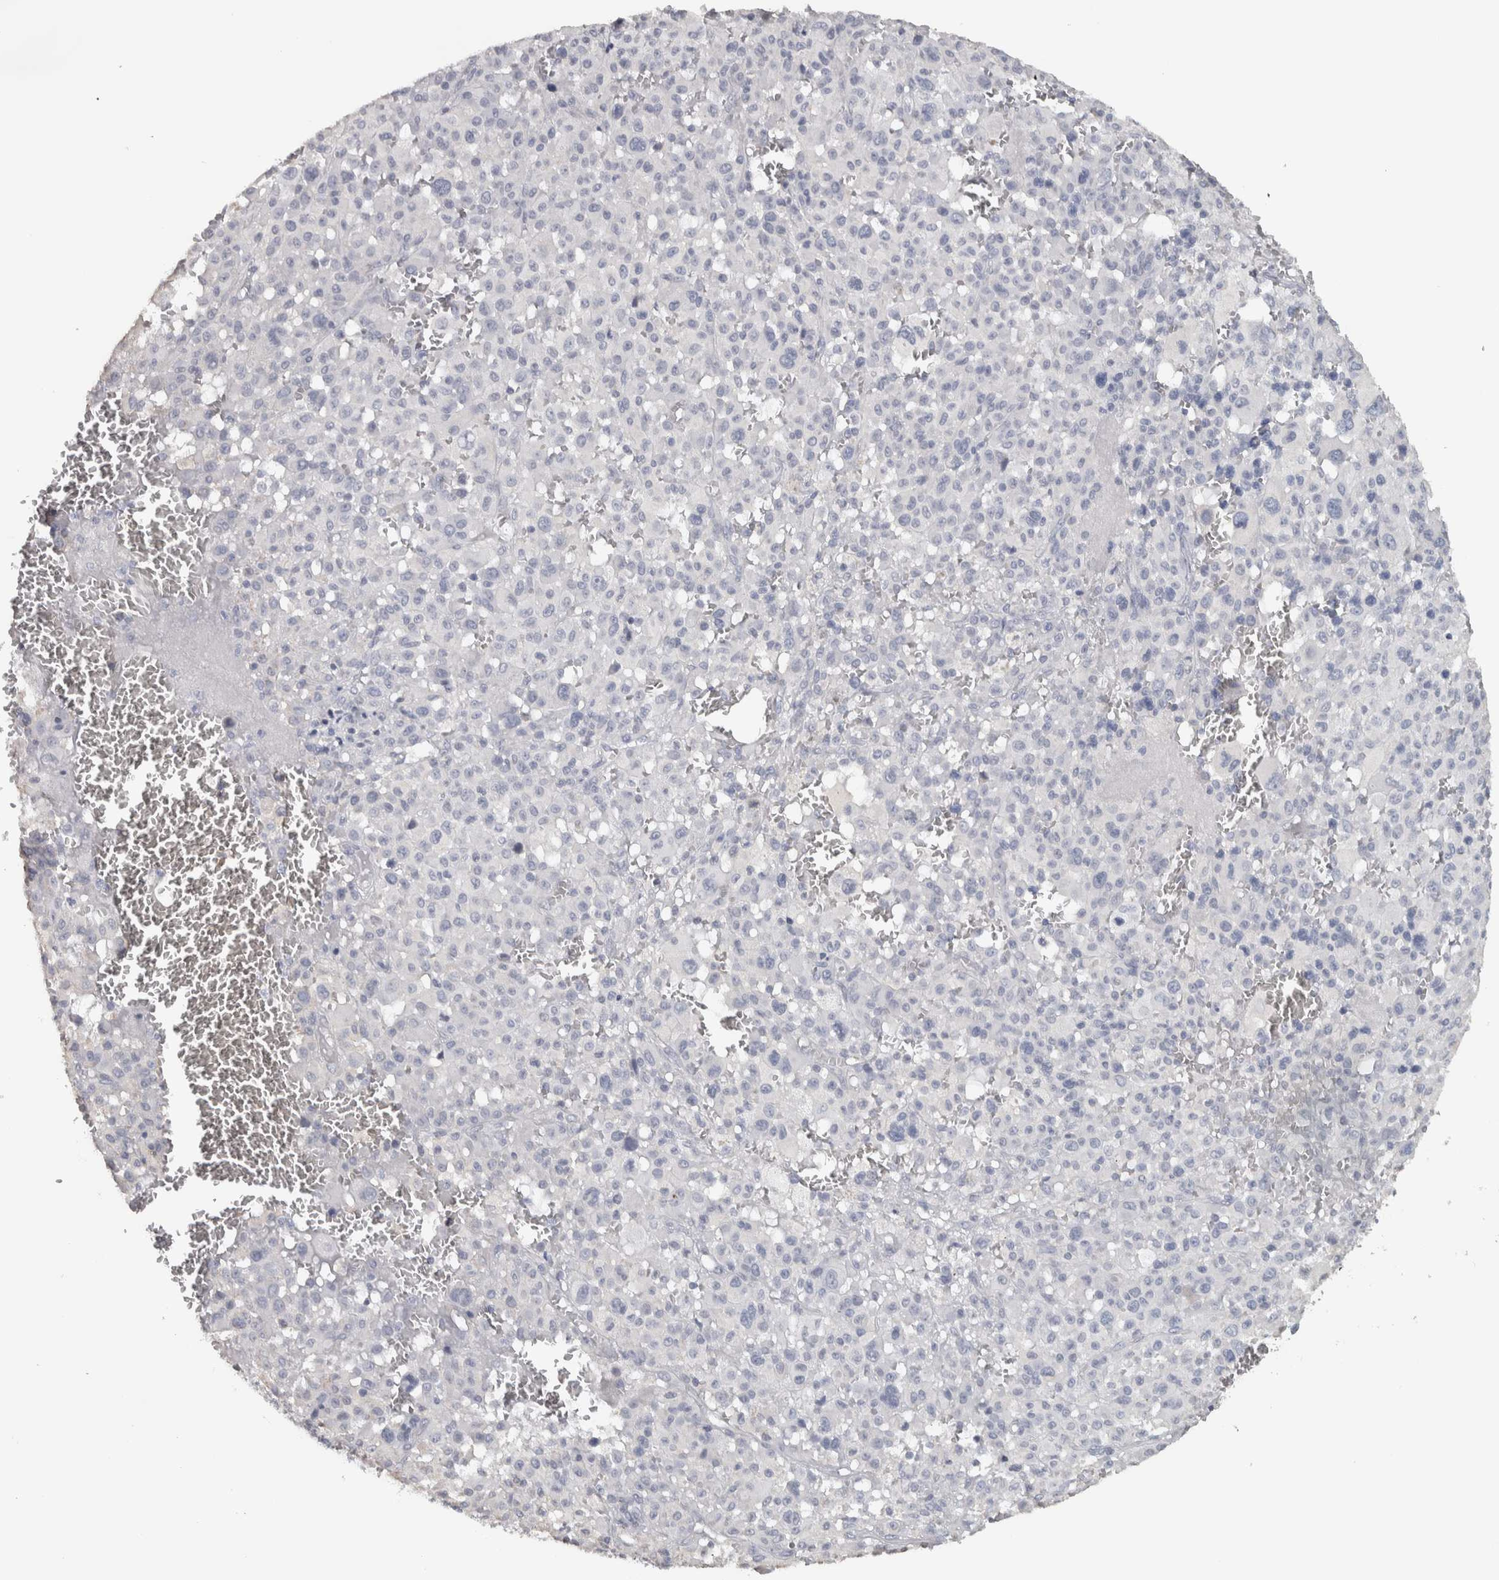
{"staining": {"intensity": "negative", "quantity": "none", "location": "none"}, "tissue": "melanoma", "cell_type": "Tumor cells", "image_type": "cancer", "snomed": [{"axis": "morphology", "description": "Malignant melanoma, Metastatic site"}, {"axis": "topography", "description": "Skin"}], "caption": "The micrograph exhibits no staining of tumor cells in malignant melanoma (metastatic site).", "gene": "NECAB1", "patient": {"sex": "female", "age": 74}}